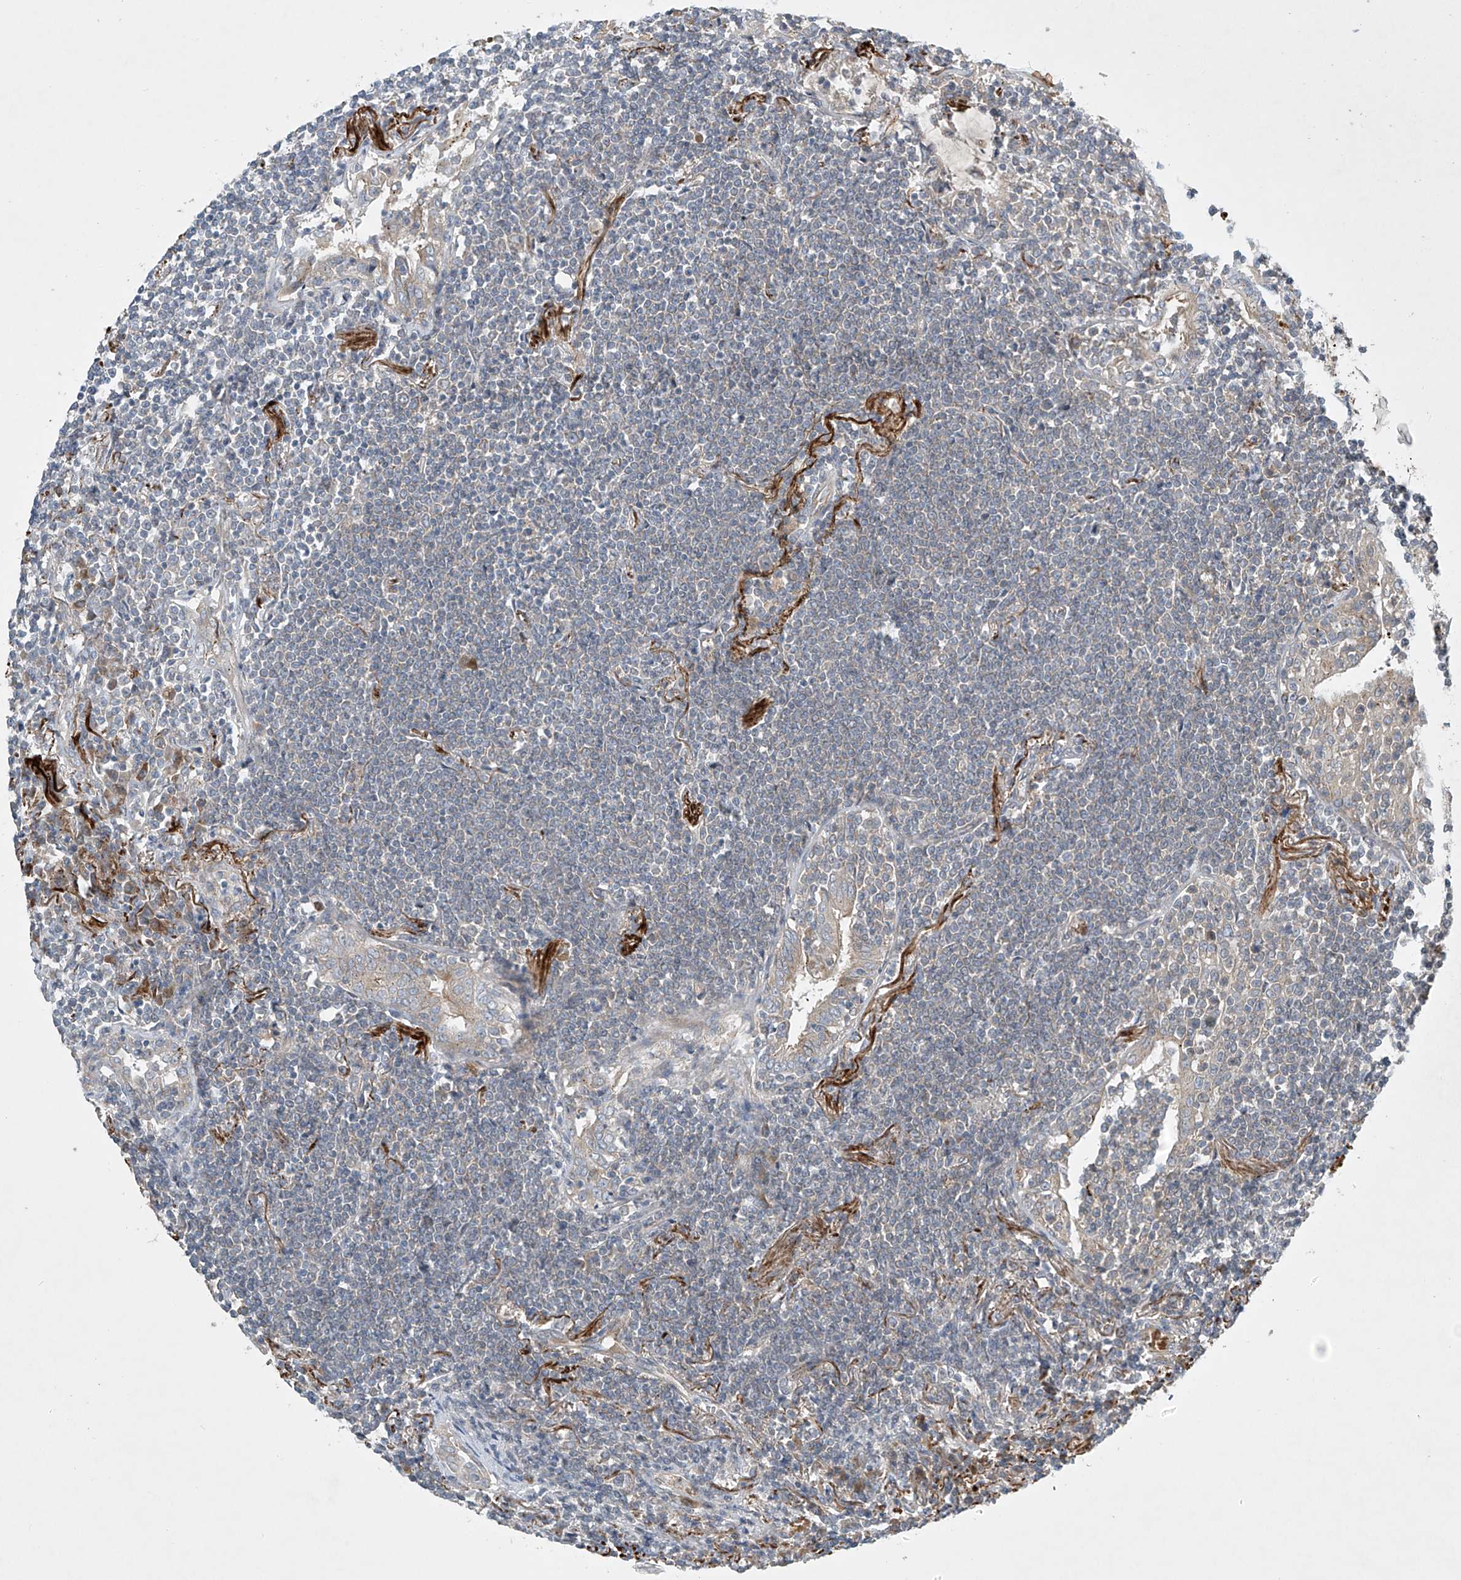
{"staining": {"intensity": "negative", "quantity": "none", "location": "none"}, "tissue": "lymphoma", "cell_type": "Tumor cells", "image_type": "cancer", "snomed": [{"axis": "morphology", "description": "Malignant lymphoma, non-Hodgkin's type, Low grade"}, {"axis": "topography", "description": "Lung"}], "caption": "Tumor cells show no significant positivity in lymphoma.", "gene": "TJAP1", "patient": {"sex": "female", "age": 71}}